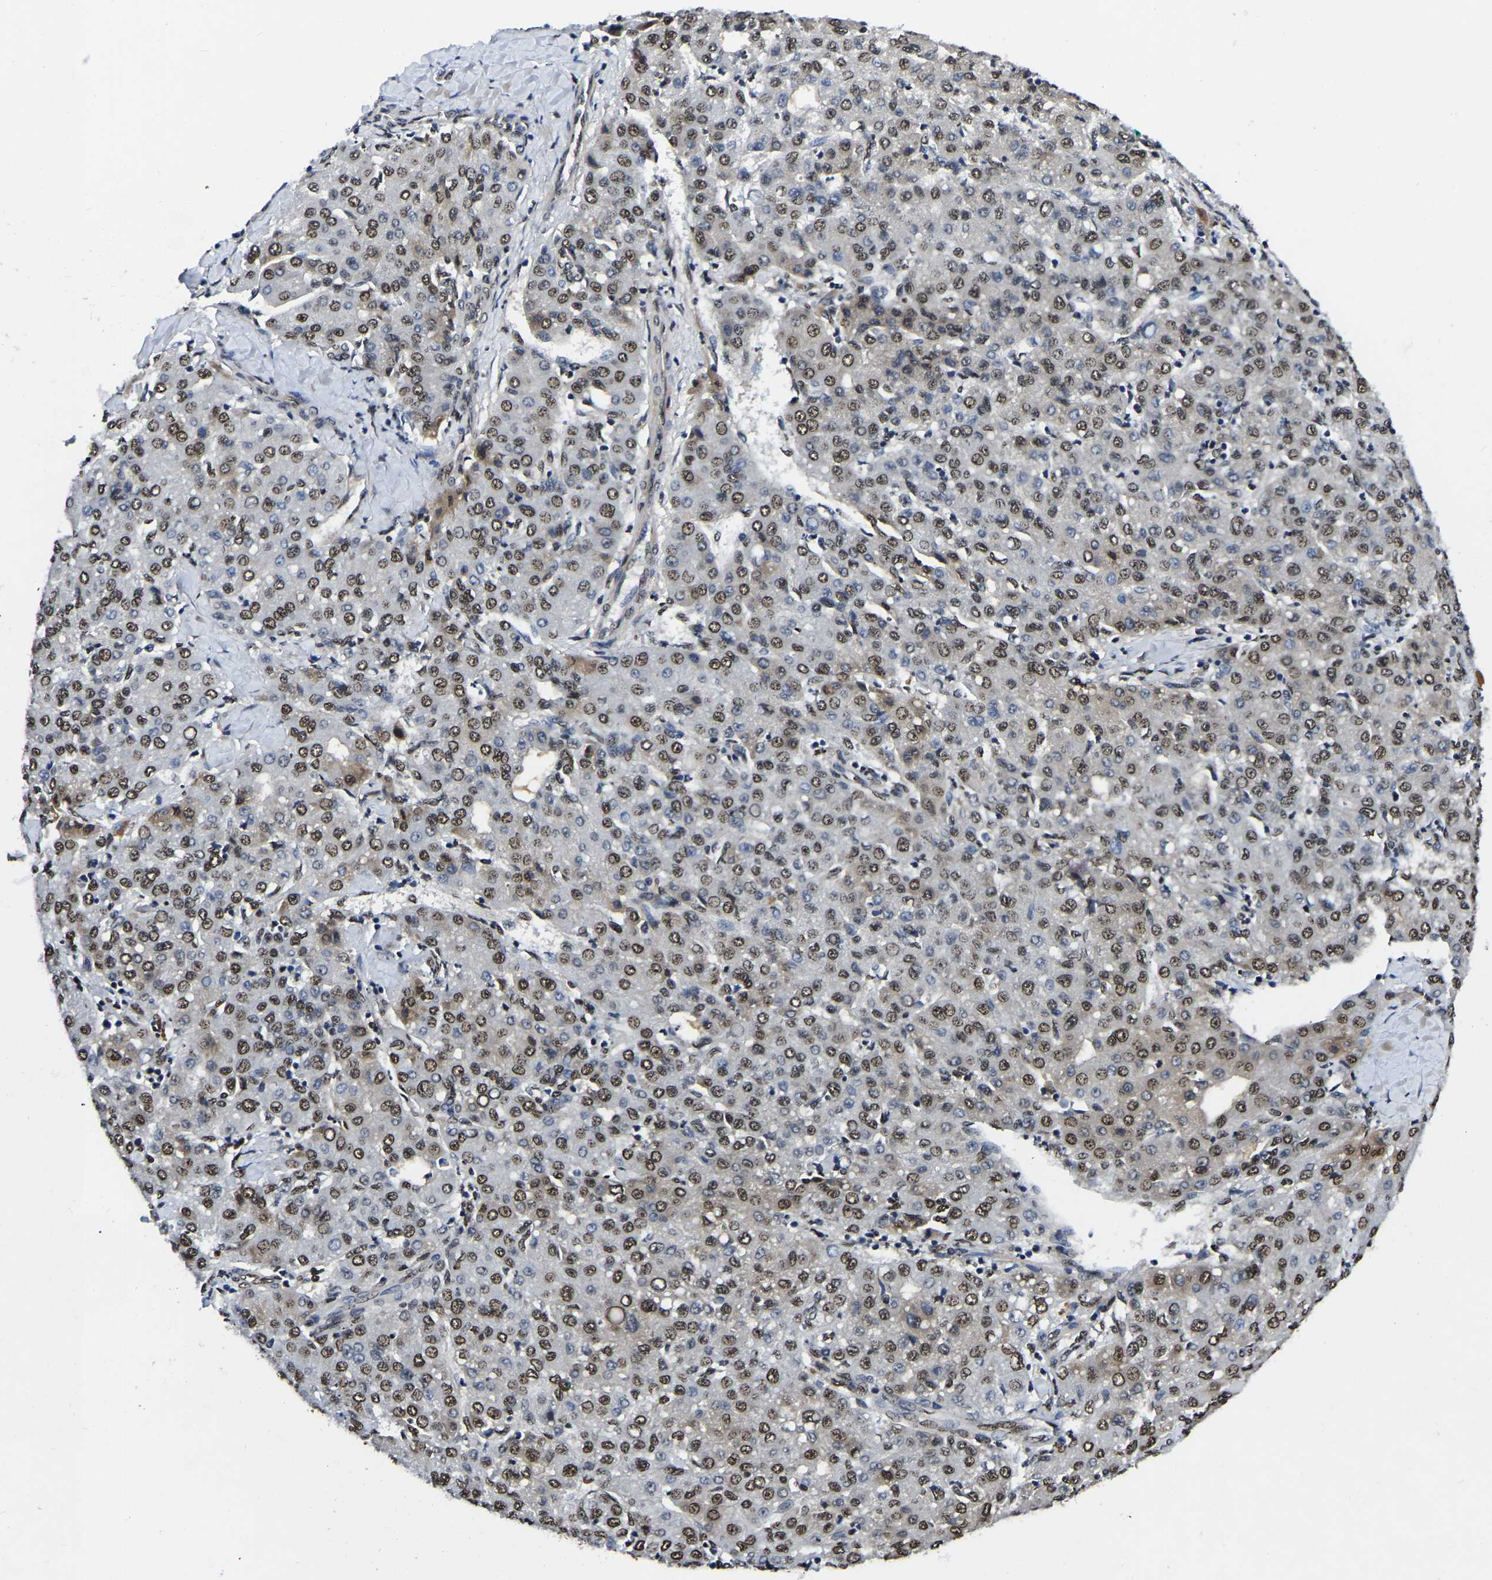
{"staining": {"intensity": "moderate", "quantity": ">75%", "location": "nuclear"}, "tissue": "liver cancer", "cell_type": "Tumor cells", "image_type": "cancer", "snomed": [{"axis": "morphology", "description": "Carcinoma, Hepatocellular, NOS"}, {"axis": "topography", "description": "Liver"}], "caption": "Protein positivity by IHC demonstrates moderate nuclear expression in approximately >75% of tumor cells in liver cancer (hepatocellular carcinoma). Nuclei are stained in blue.", "gene": "TRIM35", "patient": {"sex": "male", "age": 65}}